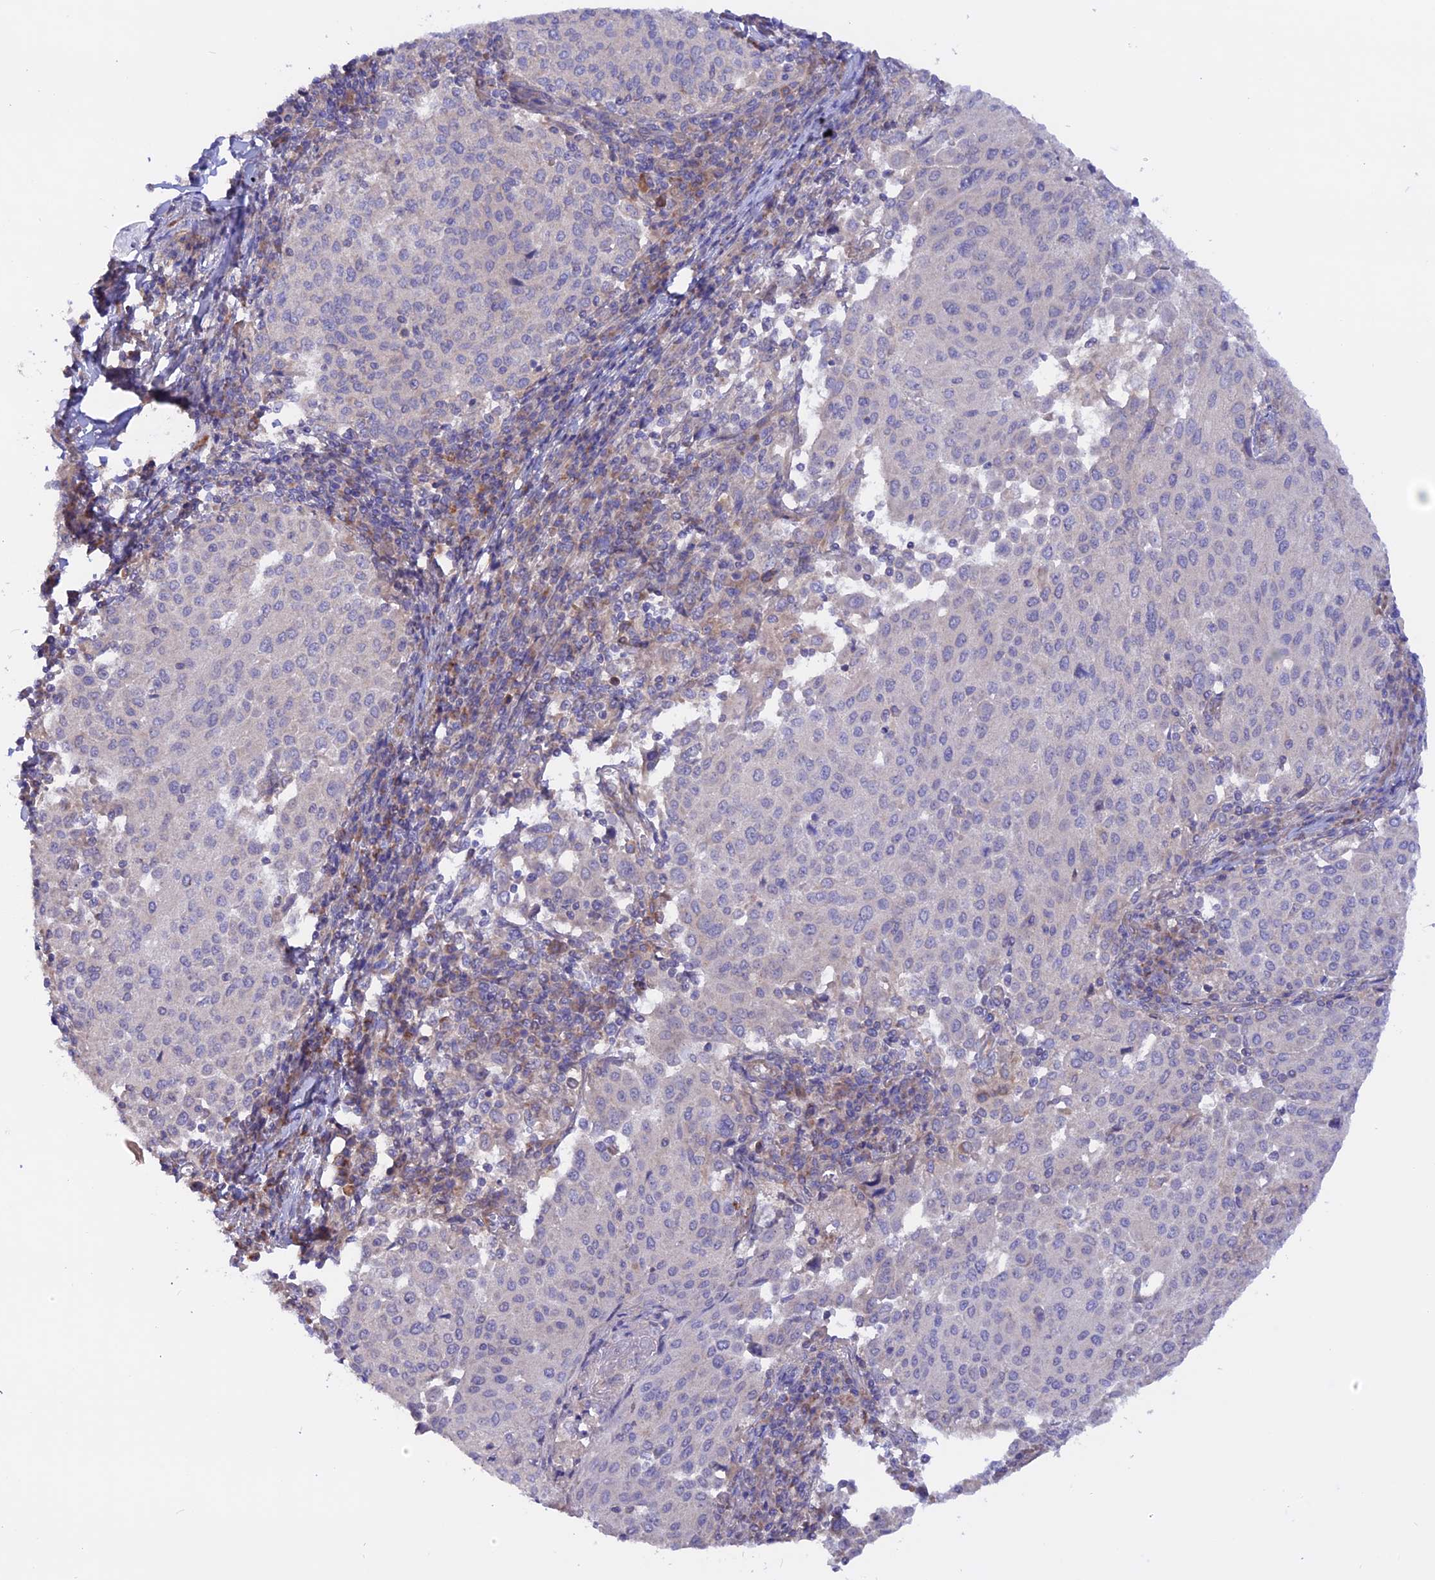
{"staining": {"intensity": "negative", "quantity": "none", "location": "none"}, "tissue": "cervical cancer", "cell_type": "Tumor cells", "image_type": "cancer", "snomed": [{"axis": "morphology", "description": "Squamous cell carcinoma, NOS"}, {"axis": "topography", "description": "Cervix"}], "caption": "An immunohistochemistry photomicrograph of cervical cancer (squamous cell carcinoma) is shown. There is no staining in tumor cells of cervical cancer (squamous cell carcinoma).", "gene": "HYCC1", "patient": {"sex": "female", "age": 46}}